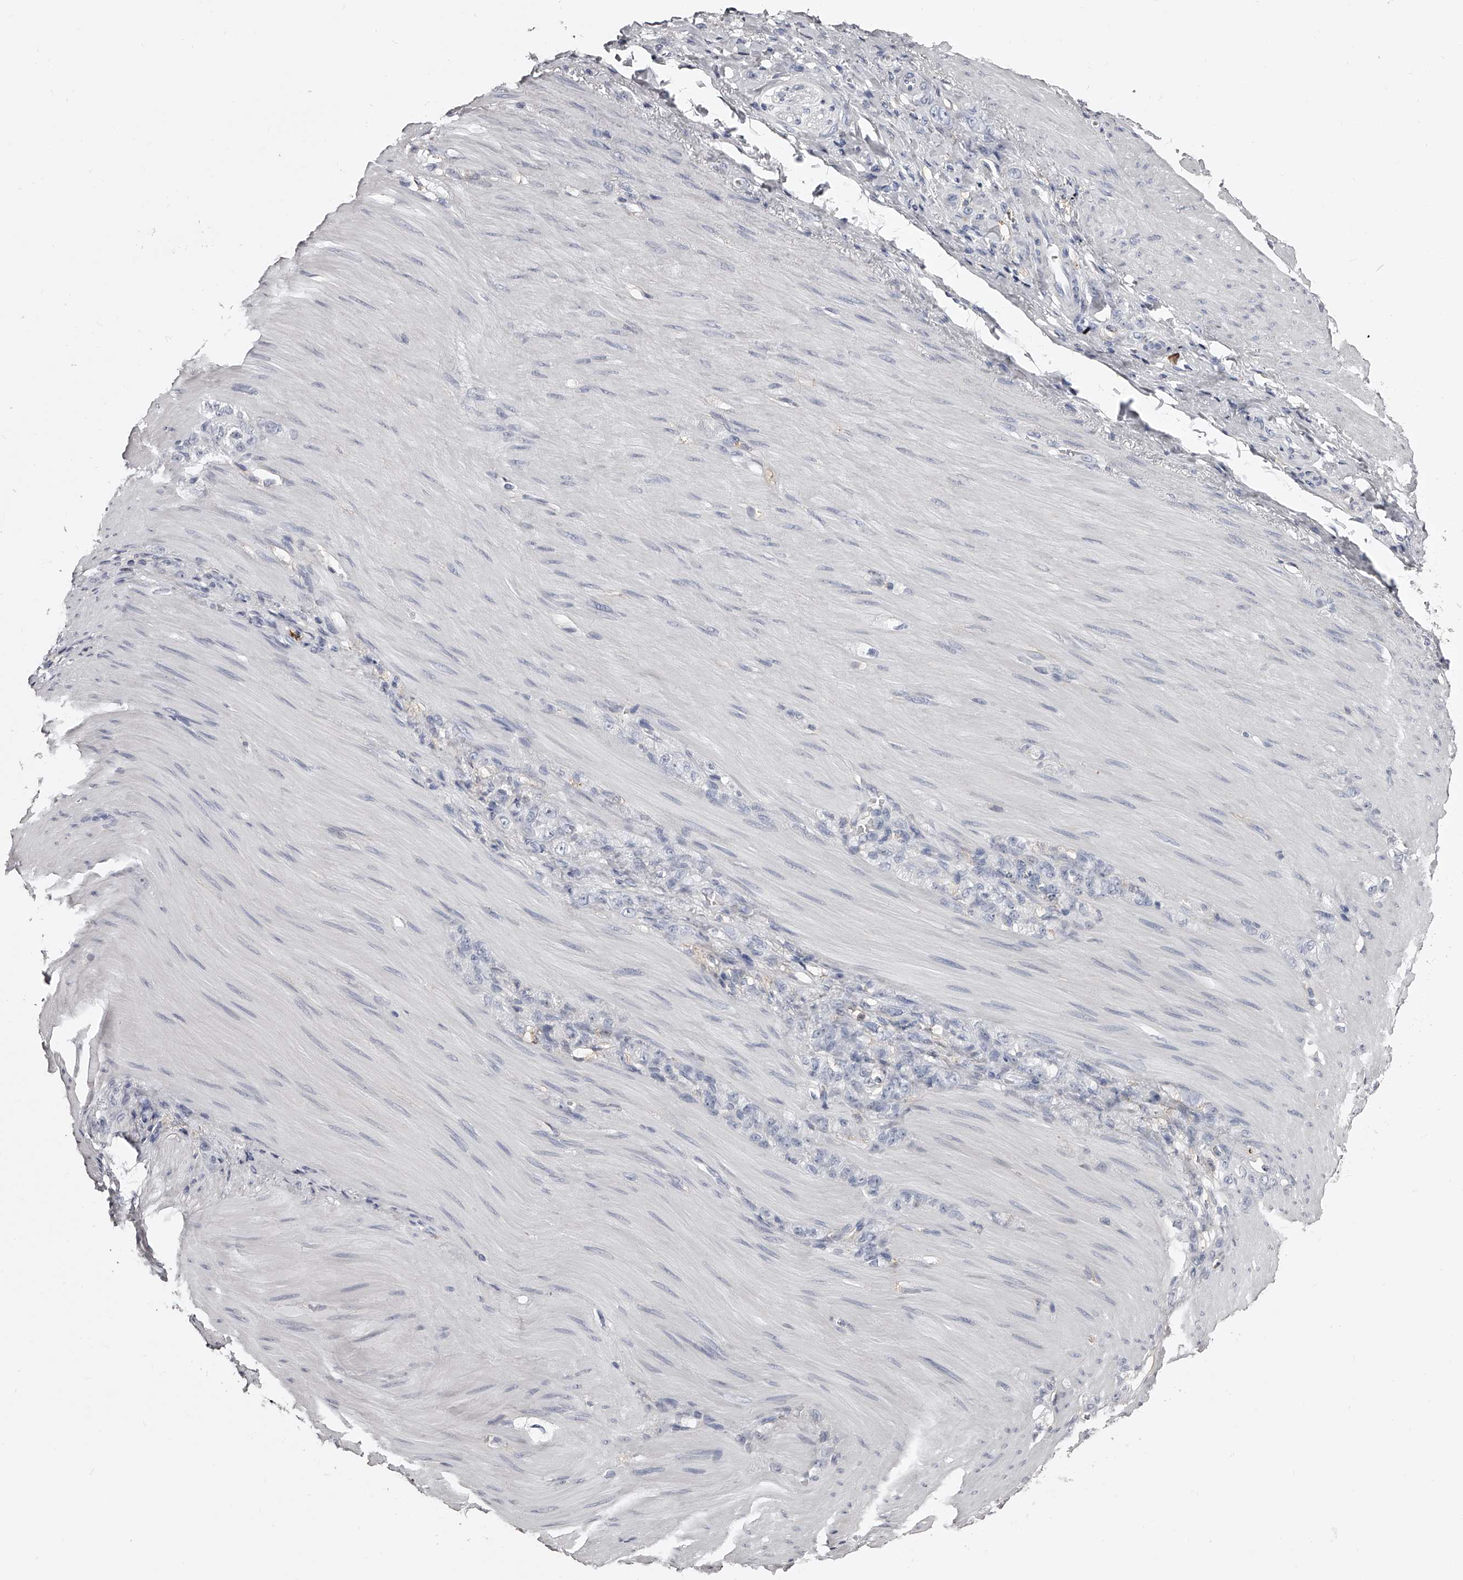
{"staining": {"intensity": "negative", "quantity": "none", "location": "none"}, "tissue": "stomach cancer", "cell_type": "Tumor cells", "image_type": "cancer", "snomed": [{"axis": "morphology", "description": "Normal tissue, NOS"}, {"axis": "morphology", "description": "Adenocarcinoma, NOS"}, {"axis": "topography", "description": "Stomach"}], "caption": "Immunohistochemistry (IHC) micrograph of neoplastic tissue: human stomach cancer stained with DAB (3,3'-diaminobenzidine) shows no significant protein staining in tumor cells.", "gene": "PACSIN1", "patient": {"sex": "male", "age": 82}}